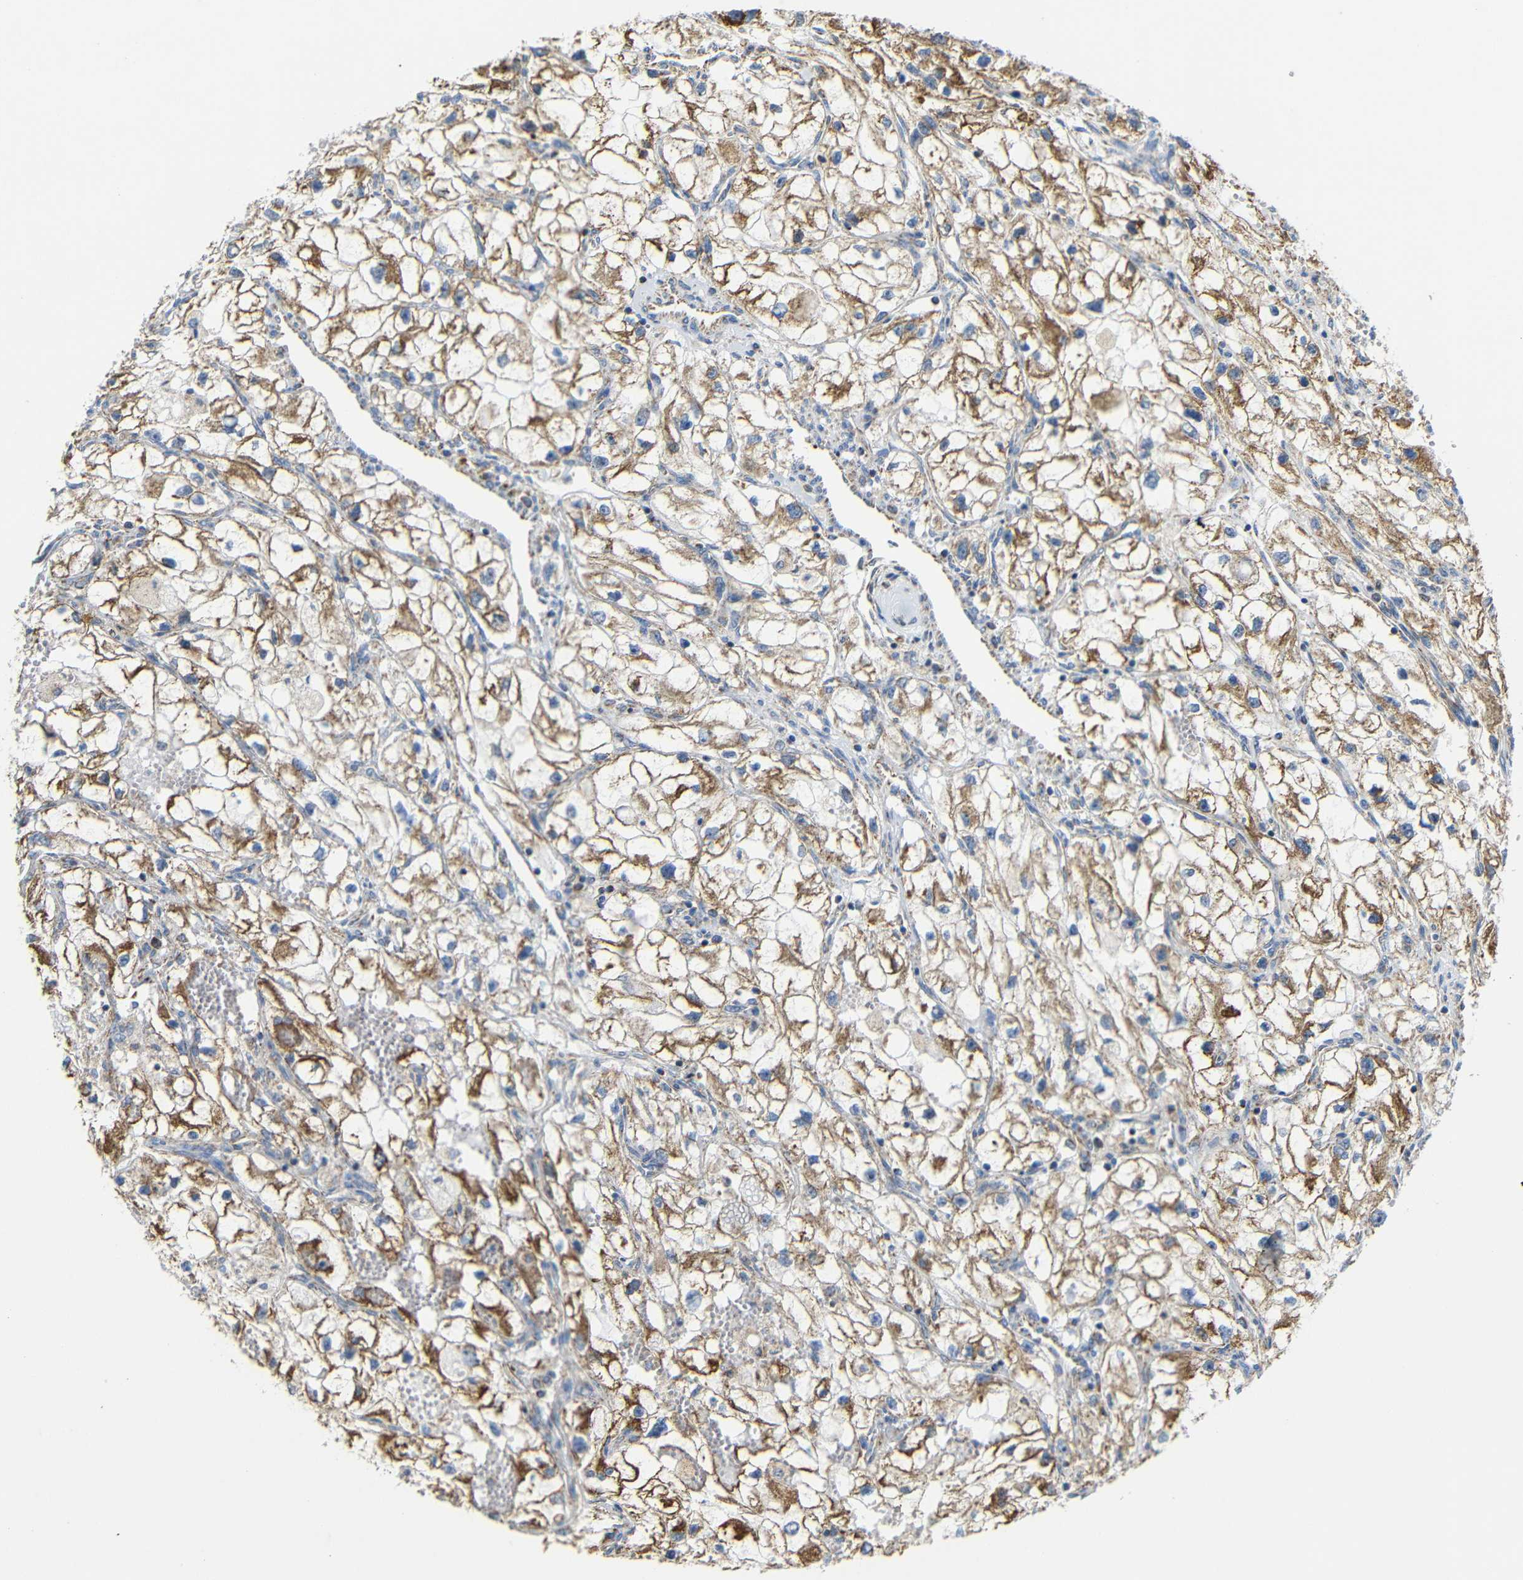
{"staining": {"intensity": "moderate", "quantity": ">75%", "location": "cytoplasmic/membranous"}, "tissue": "renal cancer", "cell_type": "Tumor cells", "image_type": "cancer", "snomed": [{"axis": "morphology", "description": "Adenocarcinoma, NOS"}, {"axis": "topography", "description": "Kidney"}], "caption": "Immunohistochemistry staining of renal adenocarcinoma, which reveals medium levels of moderate cytoplasmic/membranous staining in approximately >75% of tumor cells indicating moderate cytoplasmic/membranous protein staining. The staining was performed using DAB (brown) for protein detection and nuclei were counterstained in hematoxylin (blue).", "gene": "FAM171B", "patient": {"sex": "female", "age": 70}}